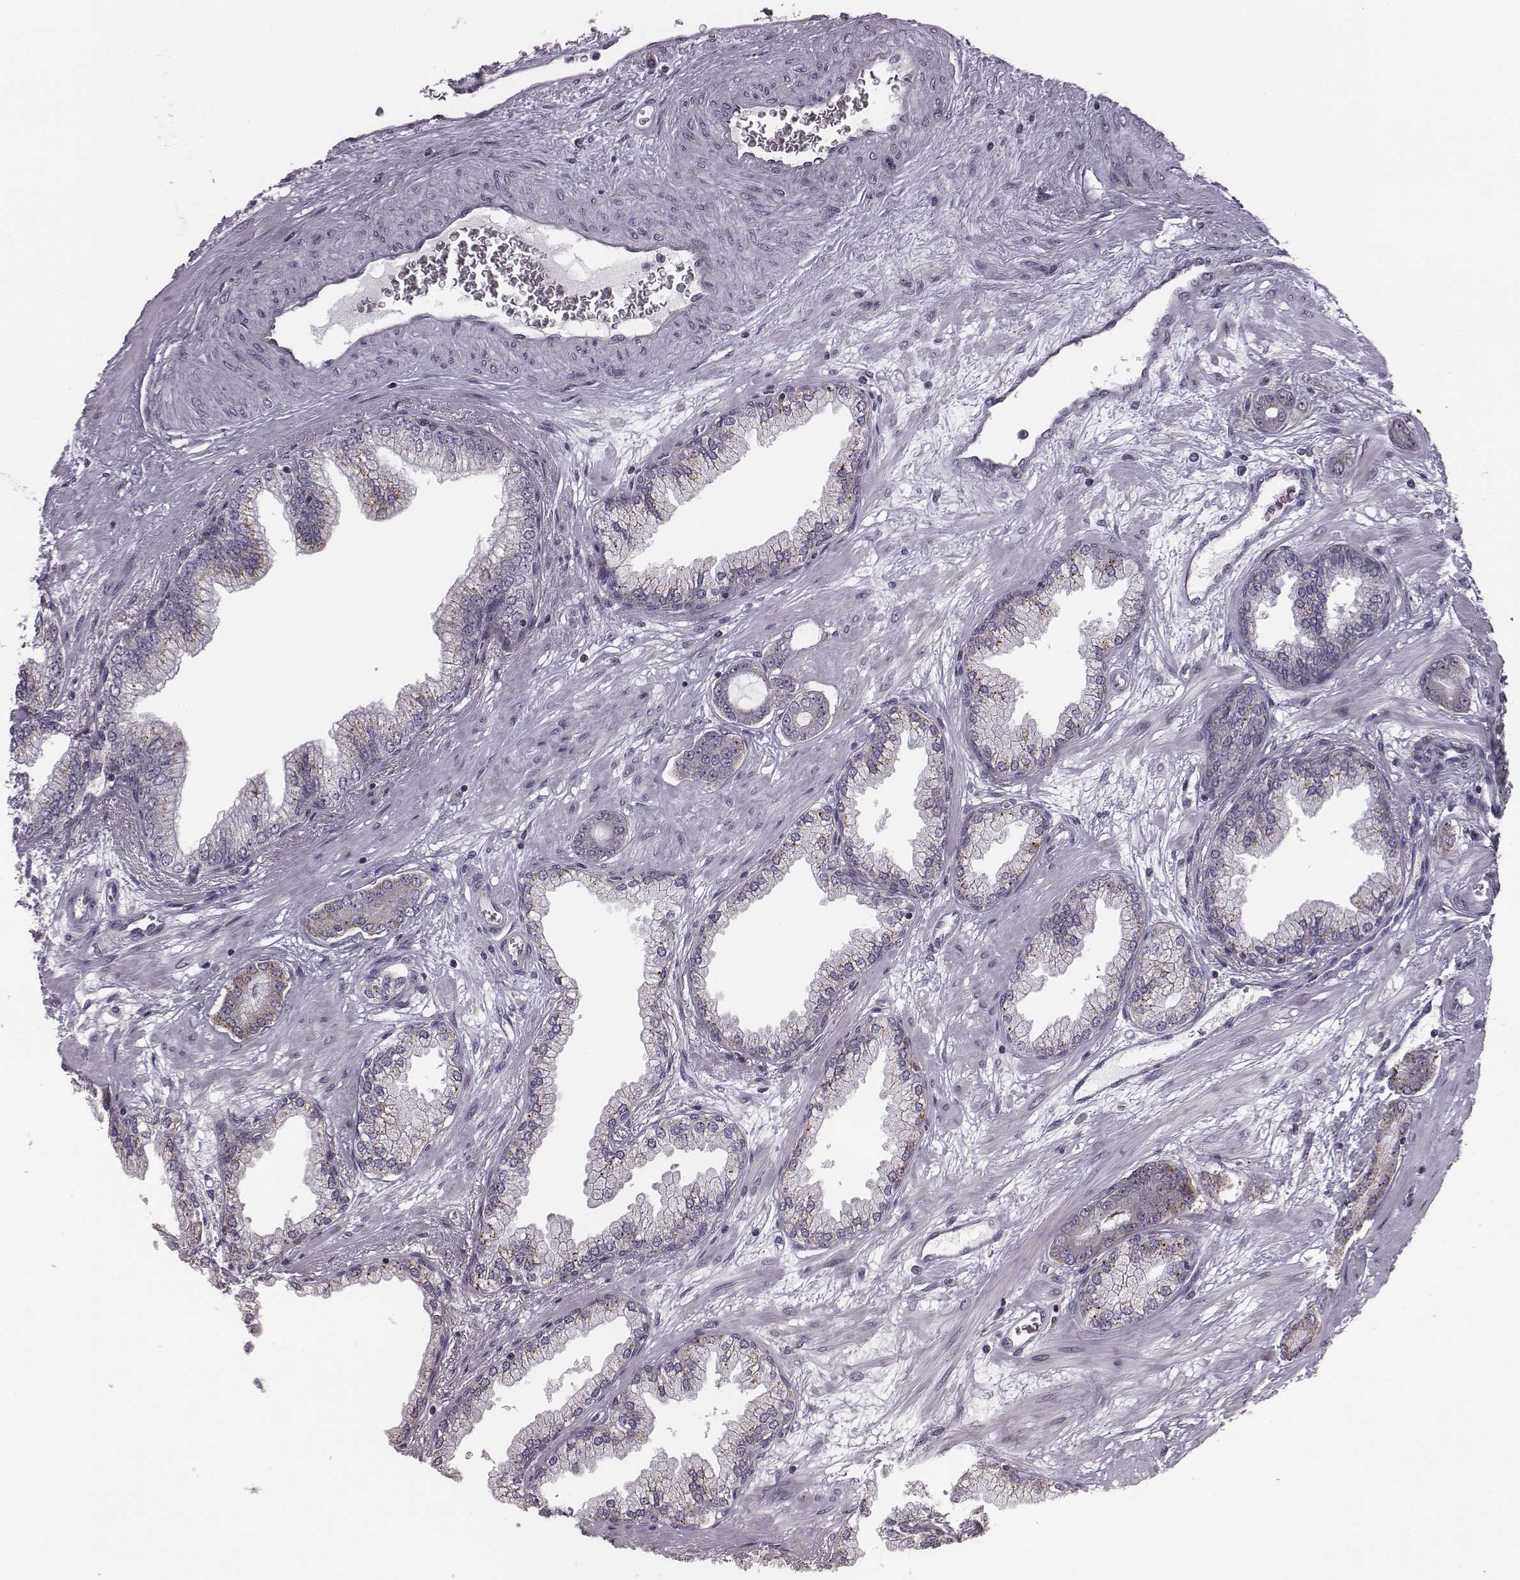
{"staining": {"intensity": "weak", "quantity": ">75%", "location": "cytoplasmic/membranous"}, "tissue": "prostate cancer", "cell_type": "Tumor cells", "image_type": "cancer", "snomed": [{"axis": "morphology", "description": "Adenocarcinoma, Low grade"}, {"axis": "topography", "description": "Prostate"}], "caption": "Human low-grade adenocarcinoma (prostate) stained with a protein marker reveals weak staining in tumor cells.", "gene": "BICDL1", "patient": {"sex": "male", "age": 64}}